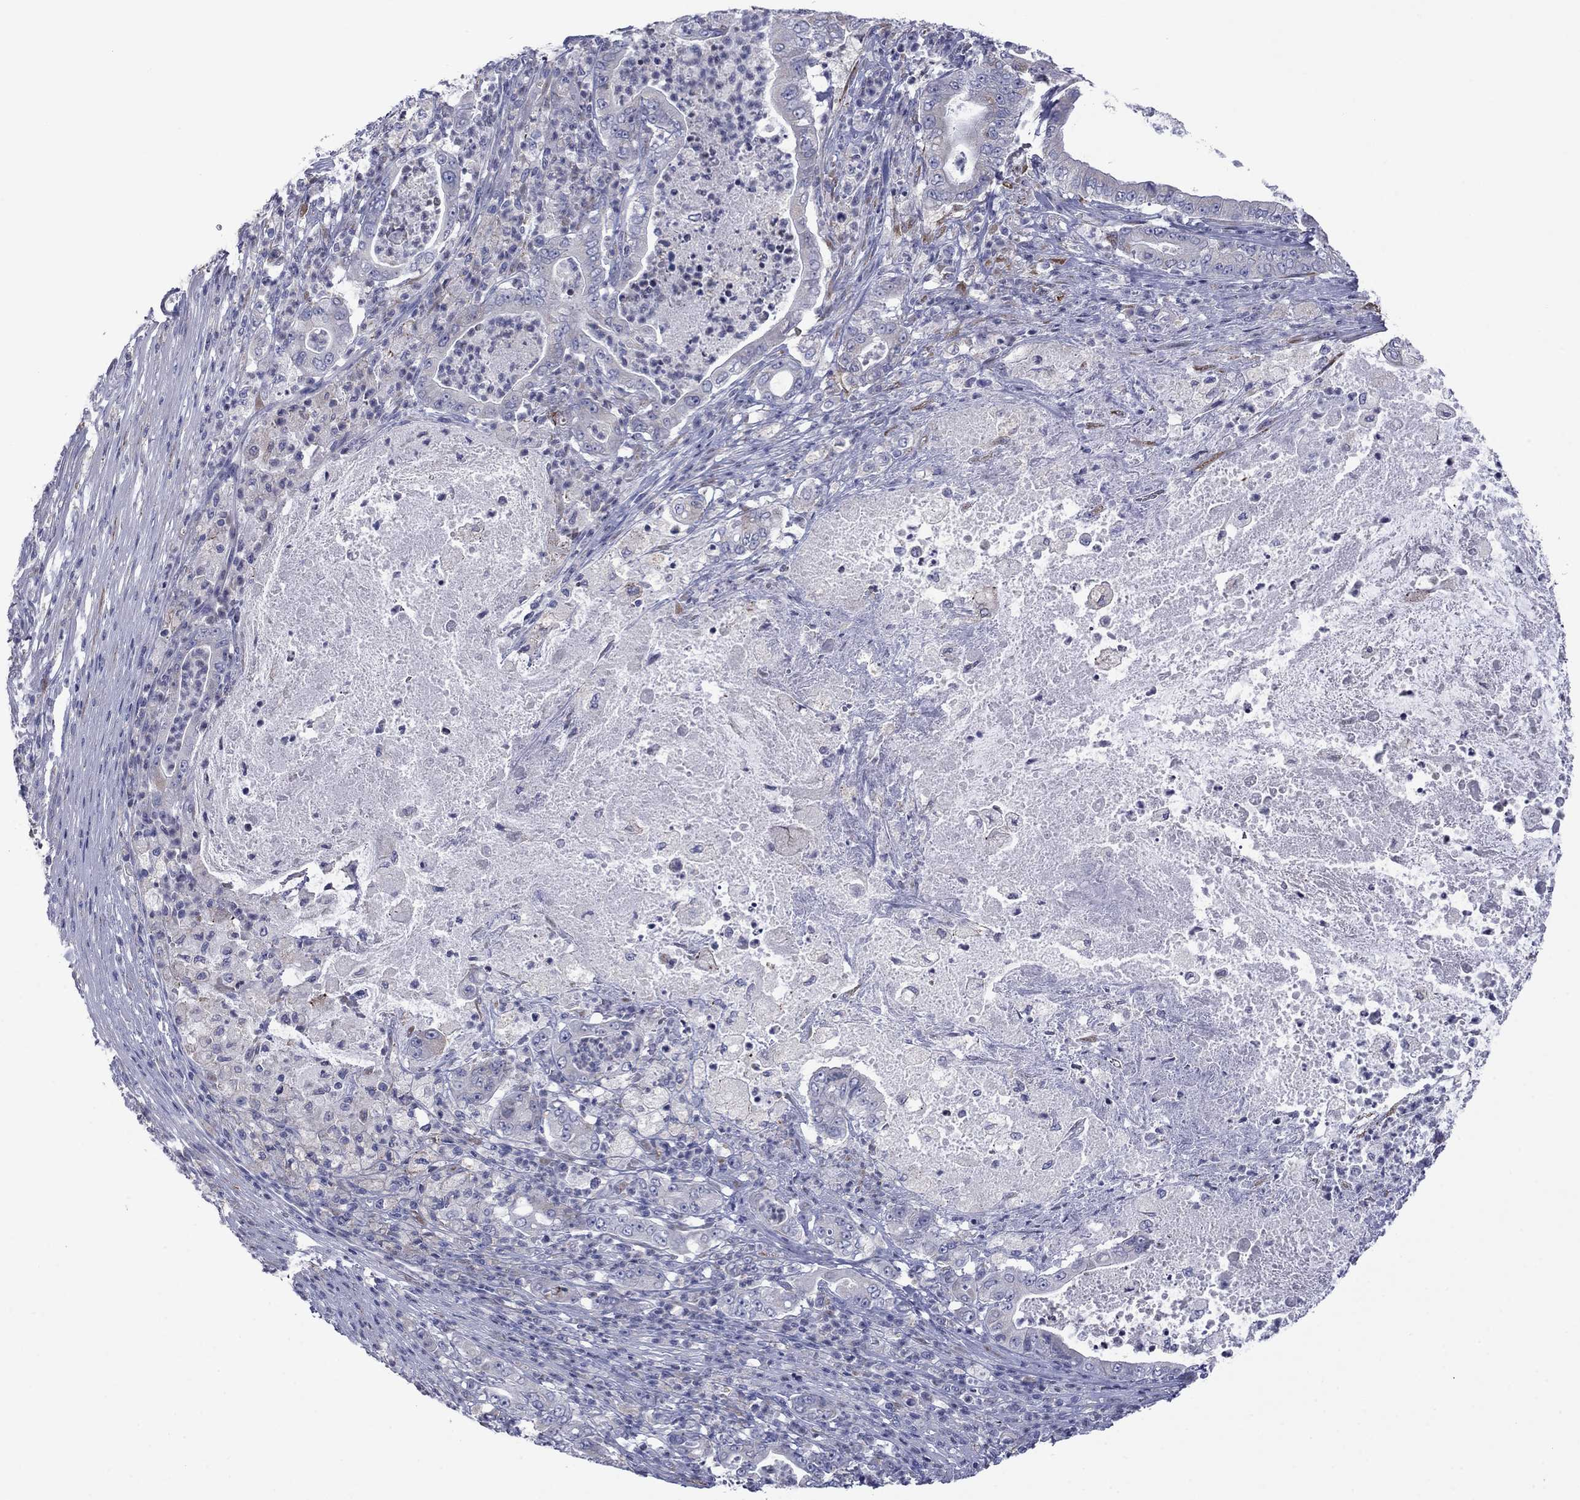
{"staining": {"intensity": "negative", "quantity": "none", "location": "none"}, "tissue": "pancreatic cancer", "cell_type": "Tumor cells", "image_type": "cancer", "snomed": [{"axis": "morphology", "description": "Adenocarcinoma, NOS"}, {"axis": "topography", "description": "Pancreas"}], "caption": "This is a histopathology image of immunohistochemistry staining of pancreatic adenocarcinoma, which shows no staining in tumor cells.", "gene": "TMPRSS11A", "patient": {"sex": "male", "age": 71}}